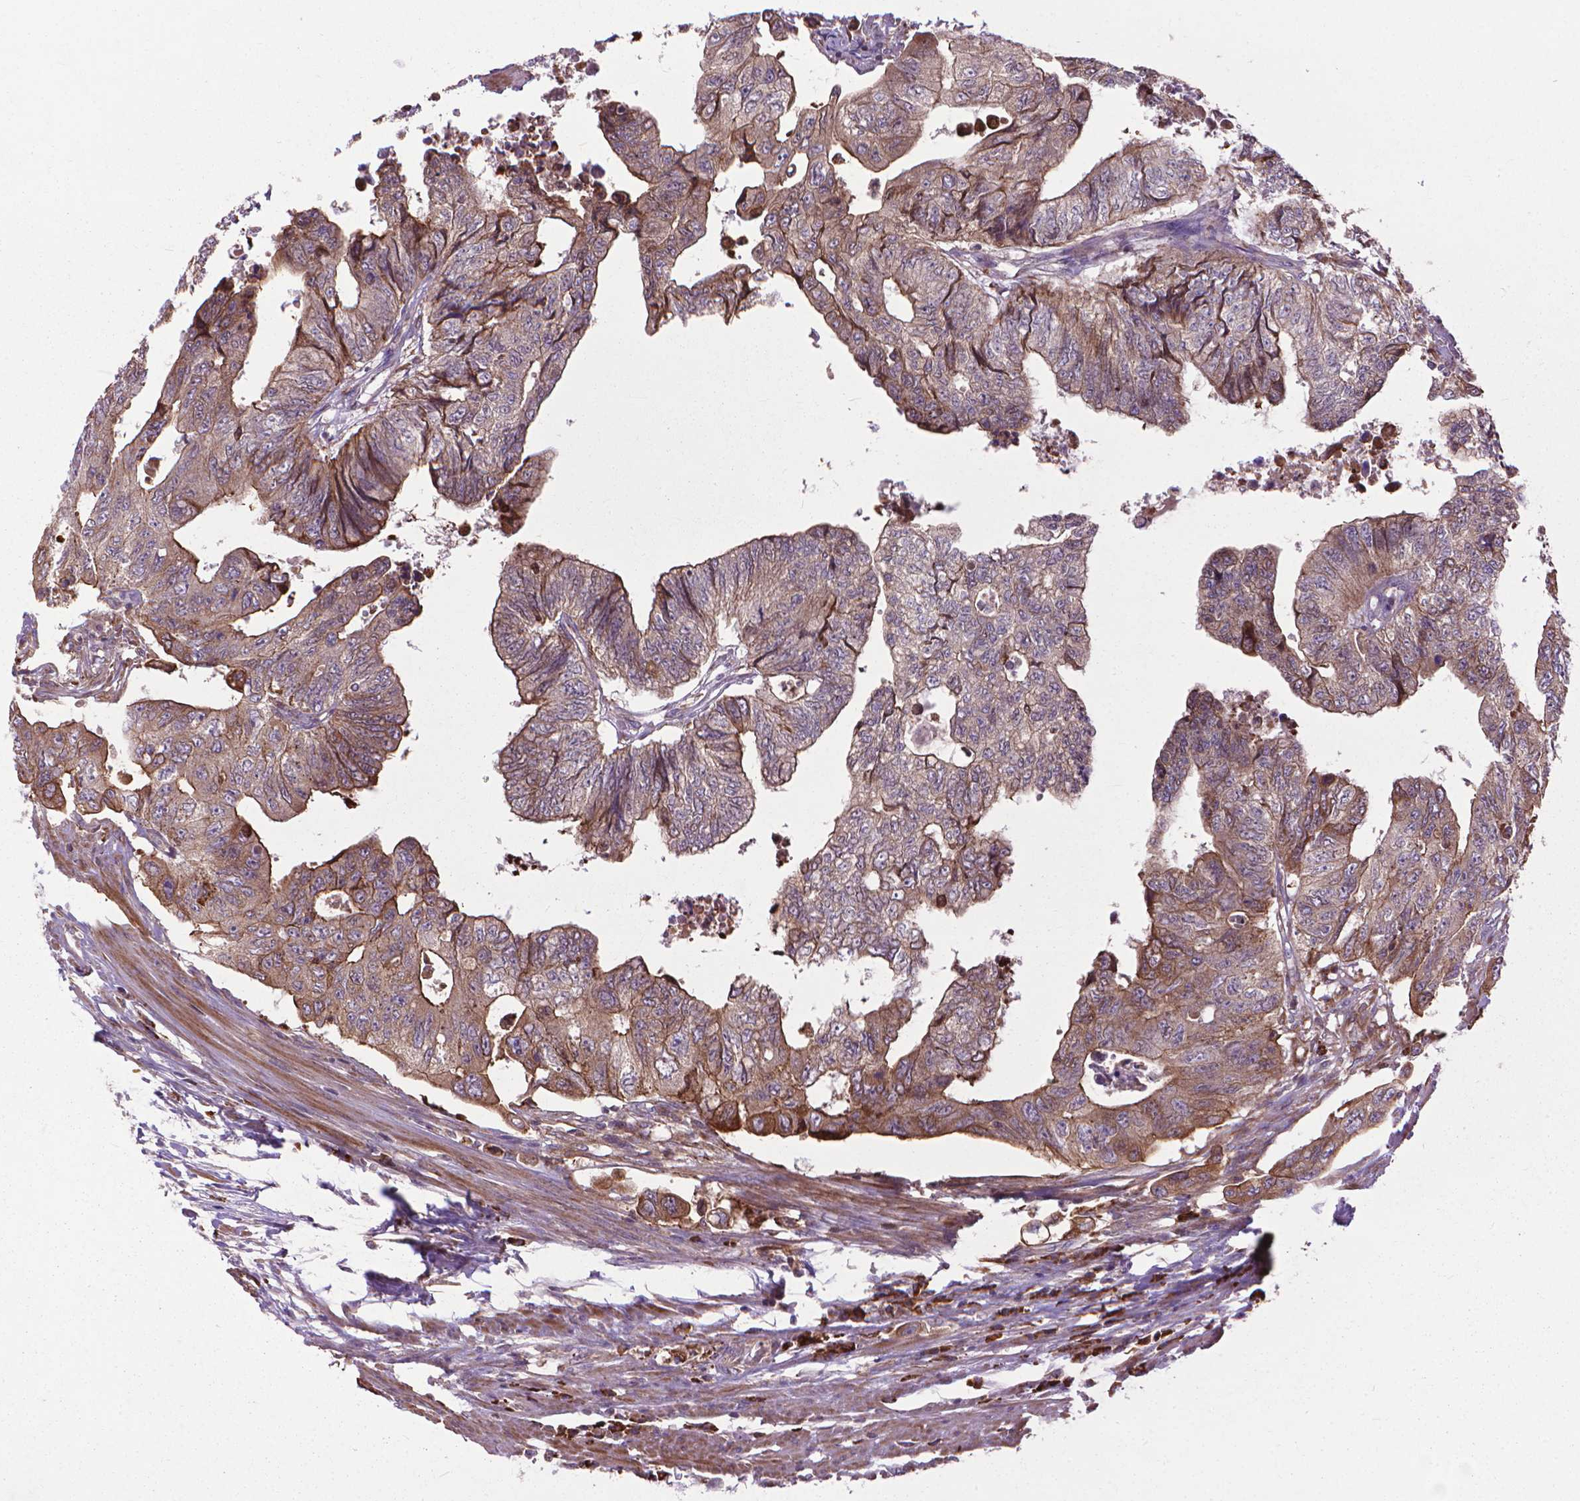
{"staining": {"intensity": "weak", "quantity": "25%-75%", "location": "cytoplasmic/membranous"}, "tissue": "colorectal cancer", "cell_type": "Tumor cells", "image_type": "cancer", "snomed": [{"axis": "morphology", "description": "Adenocarcinoma, NOS"}, {"axis": "topography", "description": "Colon"}], "caption": "The micrograph shows a brown stain indicating the presence of a protein in the cytoplasmic/membranous of tumor cells in colorectal cancer. (DAB IHC, brown staining for protein, blue staining for nuclei).", "gene": "MYH14", "patient": {"sex": "male", "age": 57}}